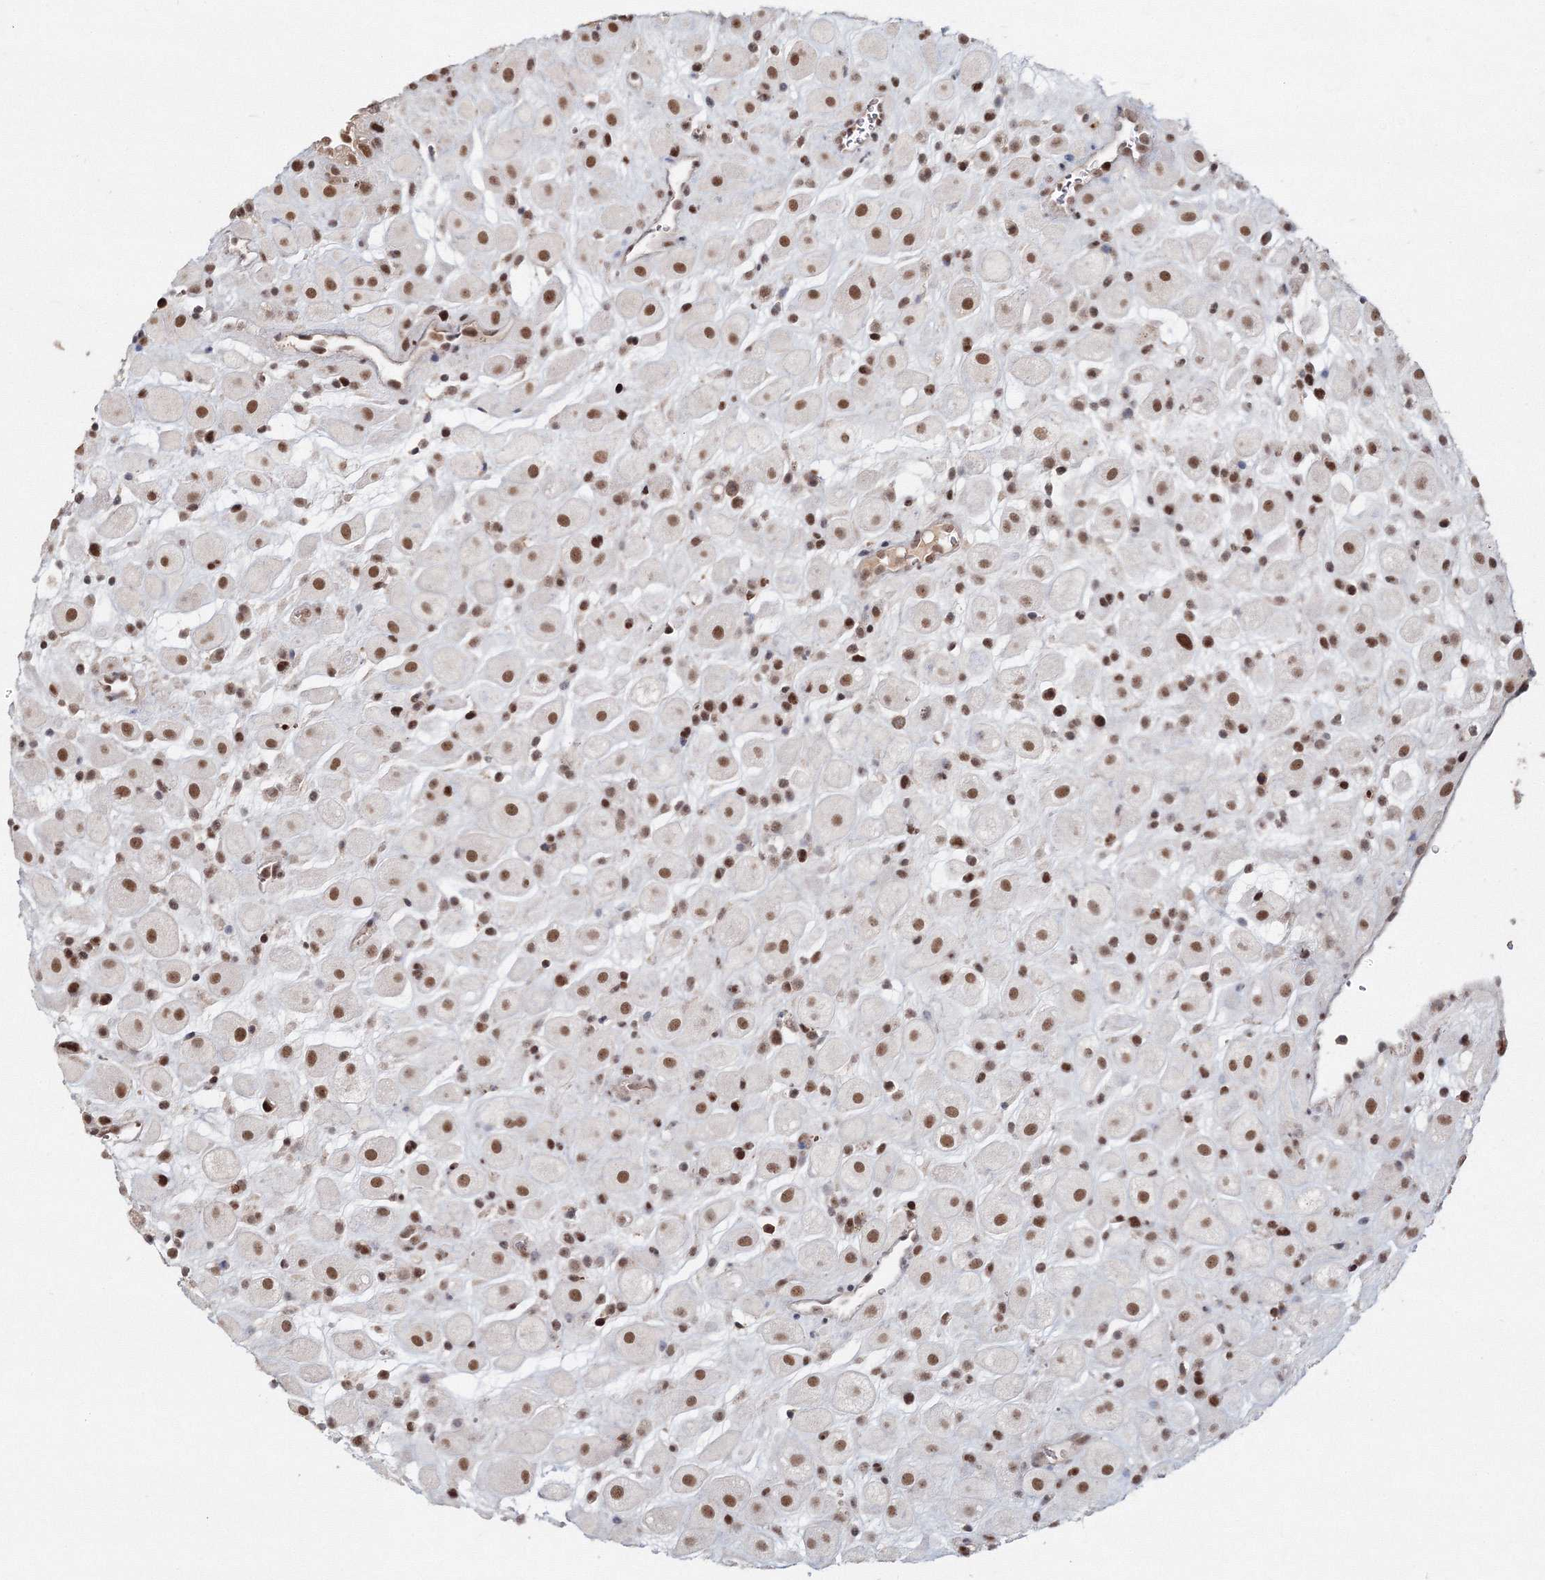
{"staining": {"intensity": "moderate", "quantity": ">75%", "location": "nuclear"}, "tissue": "placenta", "cell_type": "Decidual cells", "image_type": "normal", "snomed": [{"axis": "morphology", "description": "Normal tissue, NOS"}, {"axis": "topography", "description": "Placenta"}], "caption": "Protein staining demonstrates moderate nuclear staining in about >75% of decidual cells in unremarkable placenta. (DAB (3,3'-diaminobenzidine) IHC with brightfield microscopy, high magnification).", "gene": "IWS1", "patient": {"sex": "female", "age": 35}}